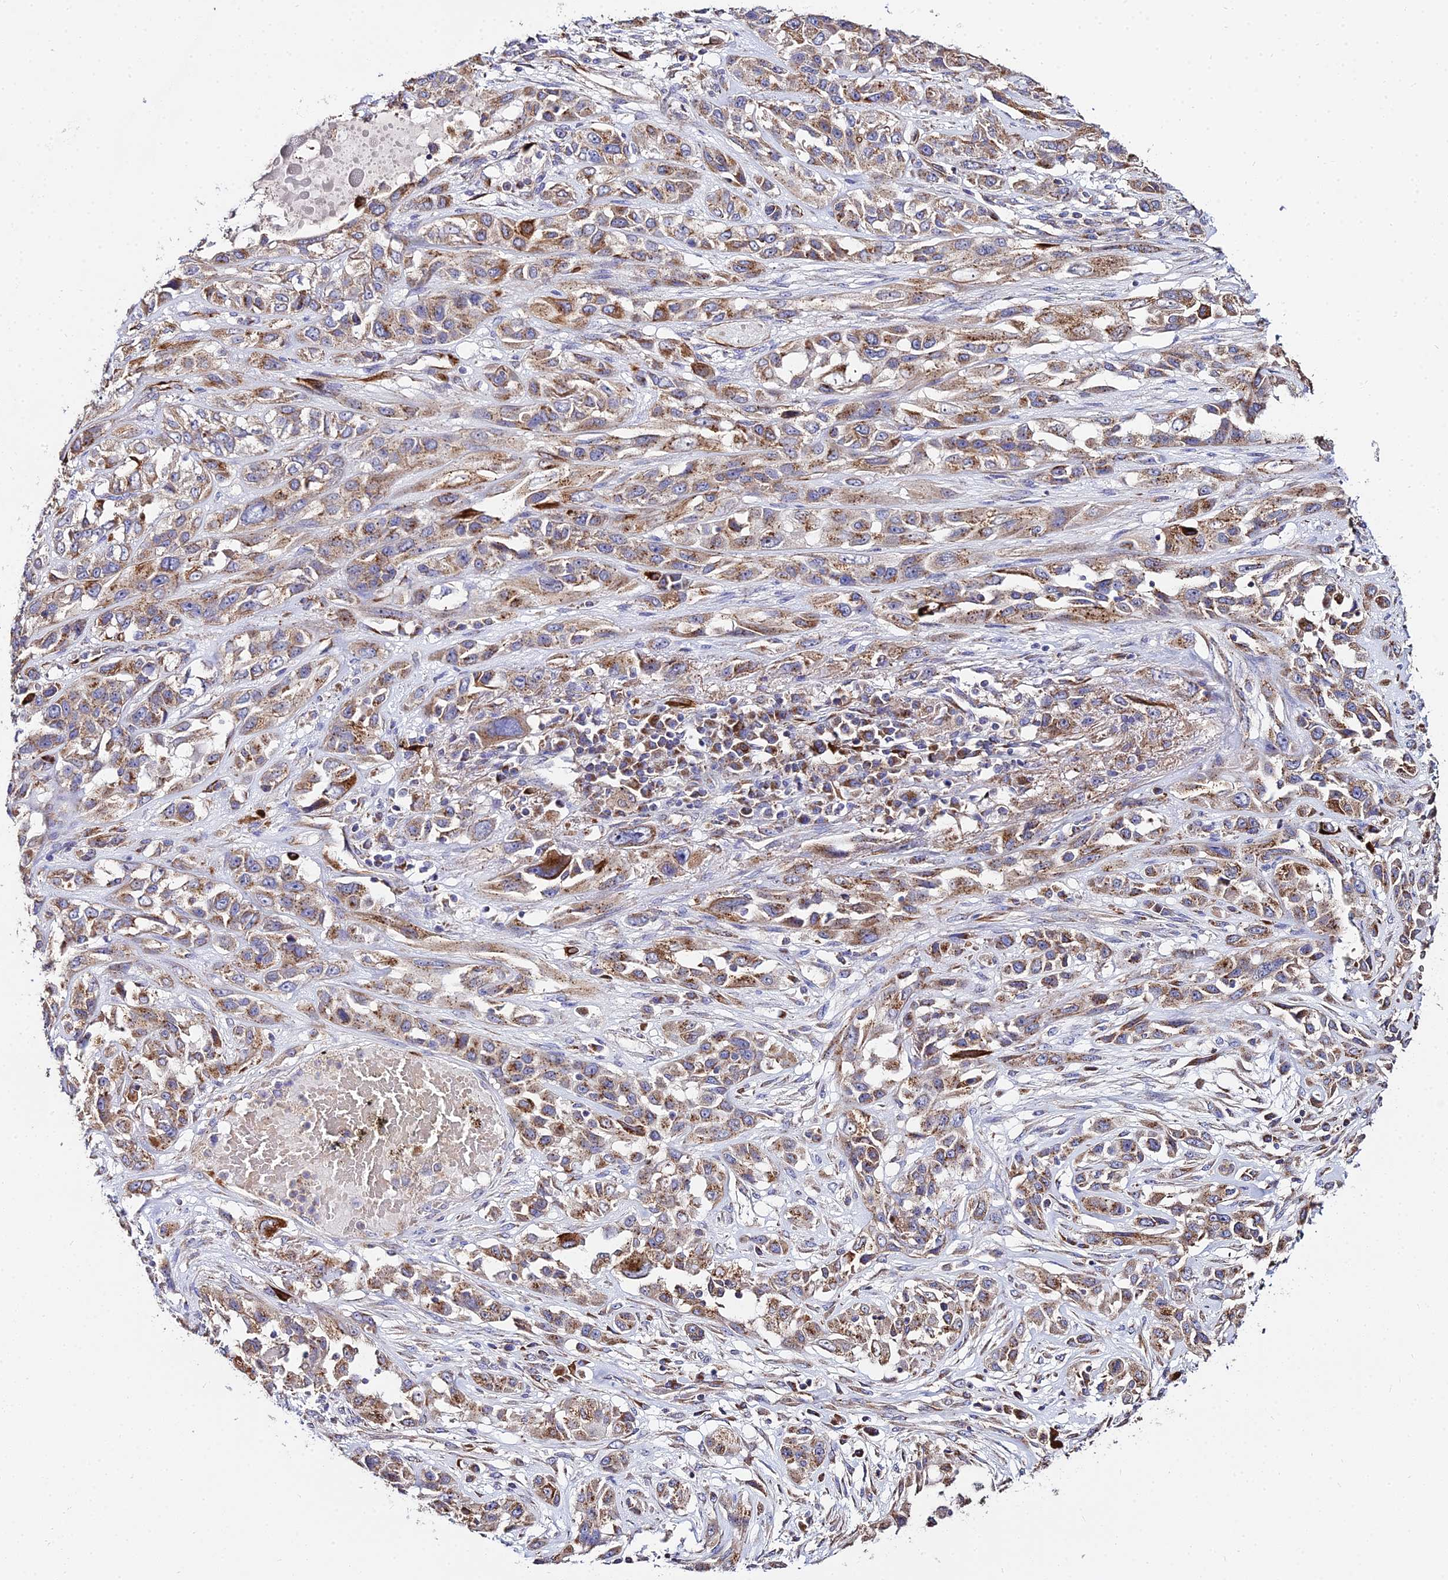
{"staining": {"intensity": "moderate", "quantity": ">75%", "location": "cytoplasmic/membranous"}, "tissue": "lung cancer", "cell_type": "Tumor cells", "image_type": "cancer", "snomed": [{"axis": "morphology", "description": "Squamous cell carcinoma, NOS"}, {"axis": "topography", "description": "Lung"}], "caption": "Immunohistochemistry (IHC) image of lung cancer stained for a protein (brown), which displays medium levels of moderate cytoplasmic/membranous positivity in approximately >75% of tumor cells.", "gene": "PEX19", "patient": {"sex": "female", "age": 70}}